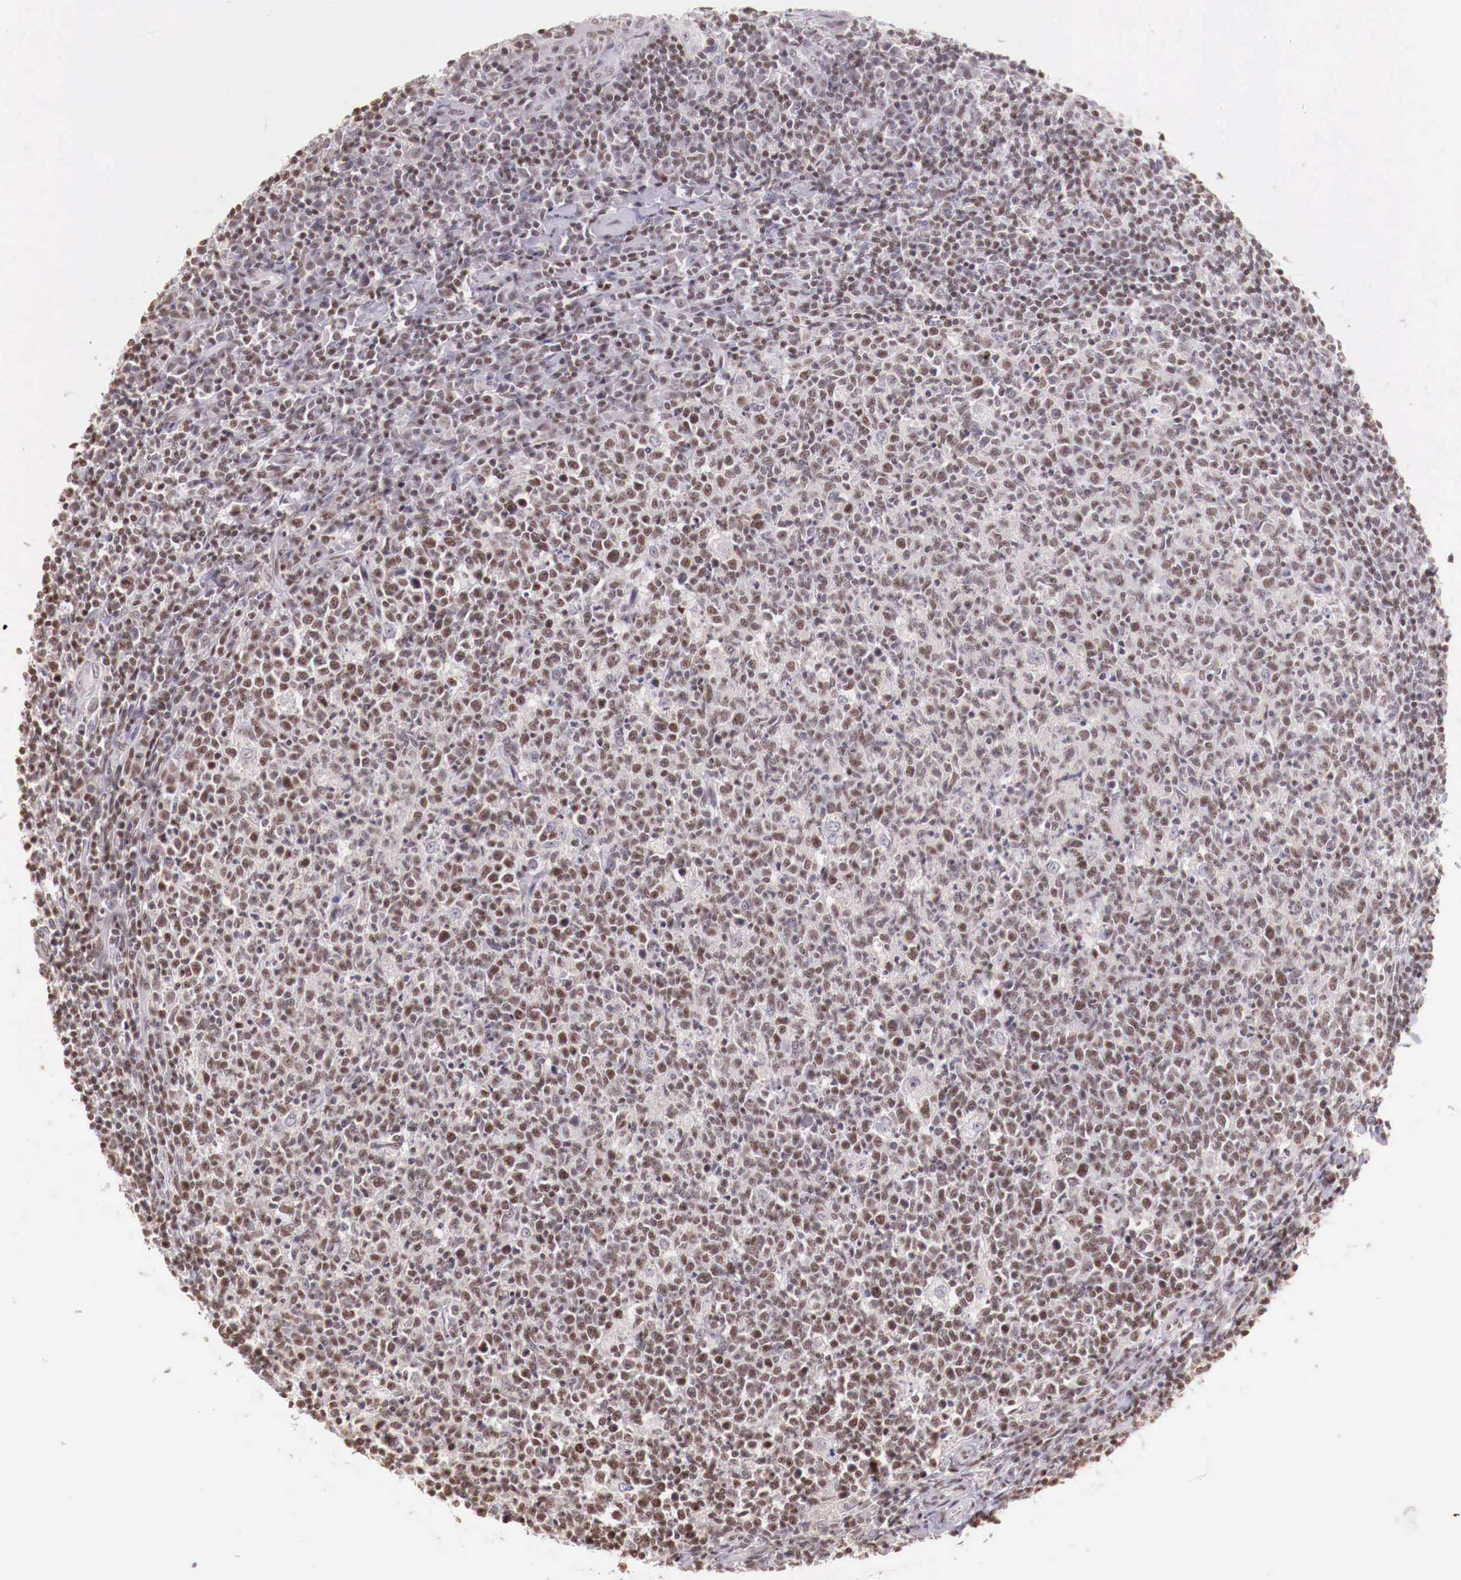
{"staining": {"intensity": "weak", "quantity": ">75%", "location": "nuclear"}, "tissue": "tonsil", "cell_type": "Germinal center cells", "image_type": "normal", "snomed": [{"axis": "morphology", "description": "Normal tissue, NOS"}, {"axis": "topography", "description": "Tonsil"}], "caption": "Benign tonsil demonstrates weak nuclear positivity in about >75% of germinal center cells, visualized by immunohistochemistry. The staining is performed using DAB (3,3'-diaminobenzidine) brown chromogen to label protein expression. The nuclei are counter-stained blue using hematoxylin.", "gene": "SP1", "patient": {"sex": "male", "age": 6}}